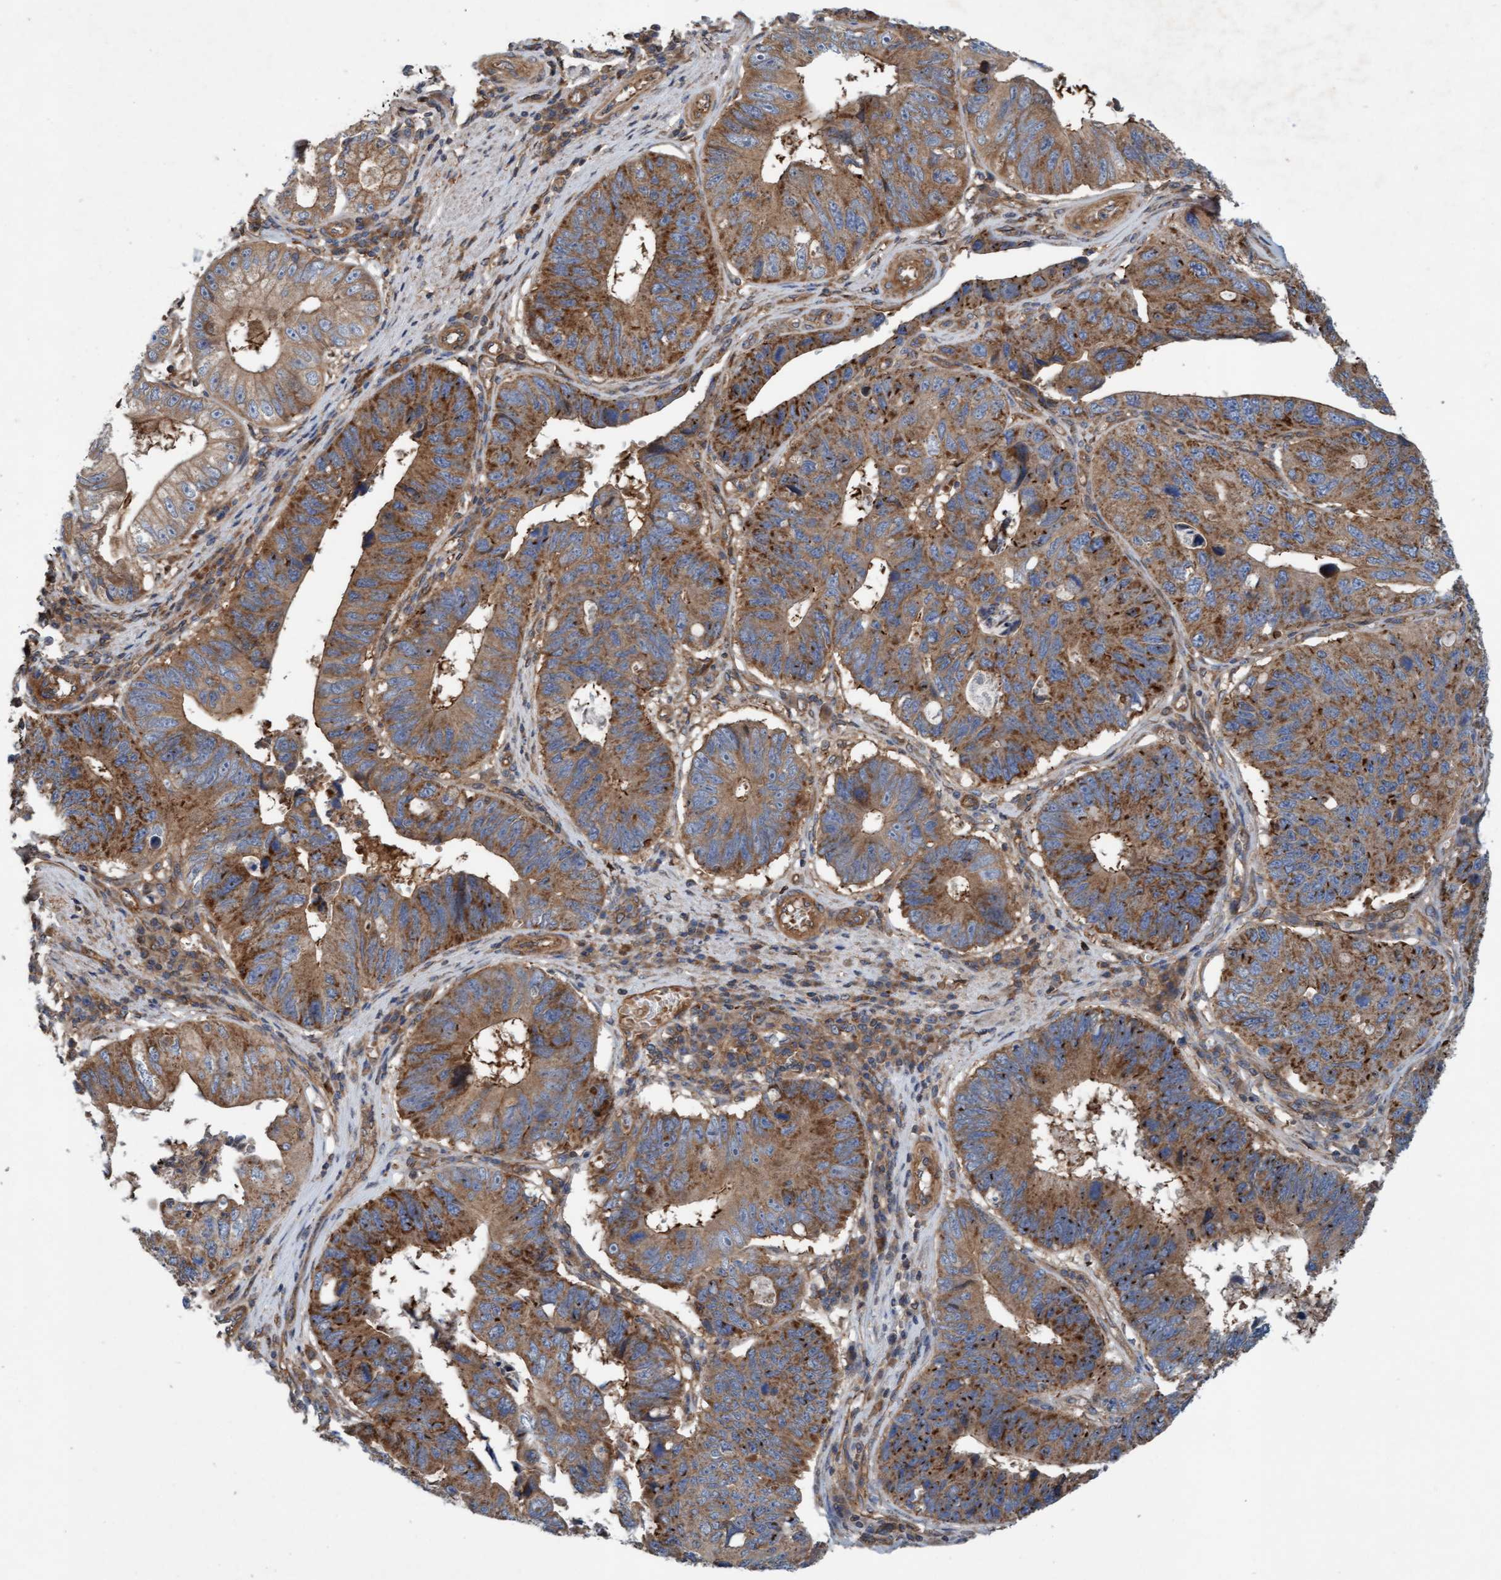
{"staining": {"intensity": "moderate", "quantity": ">75%", "location": "cytoplasmic/membranous"}, "tissue": "stomach cancer", "cell_type": "Tumor cells", "image_type": "cancer", "snomed": [{"axis": "morphology", "description": "Adenocarcinoma, NOS"}, {"axis": "topography", "description": "Stomach"}], "caption": "An image of stomach cancer (adenocarcinoma) stained for a protein exhibits moderate cytoplasmic/membranous brown staining in tumor cells.", "gene": "ERAL1", "patient": {"sex": "male", "age": 59}}